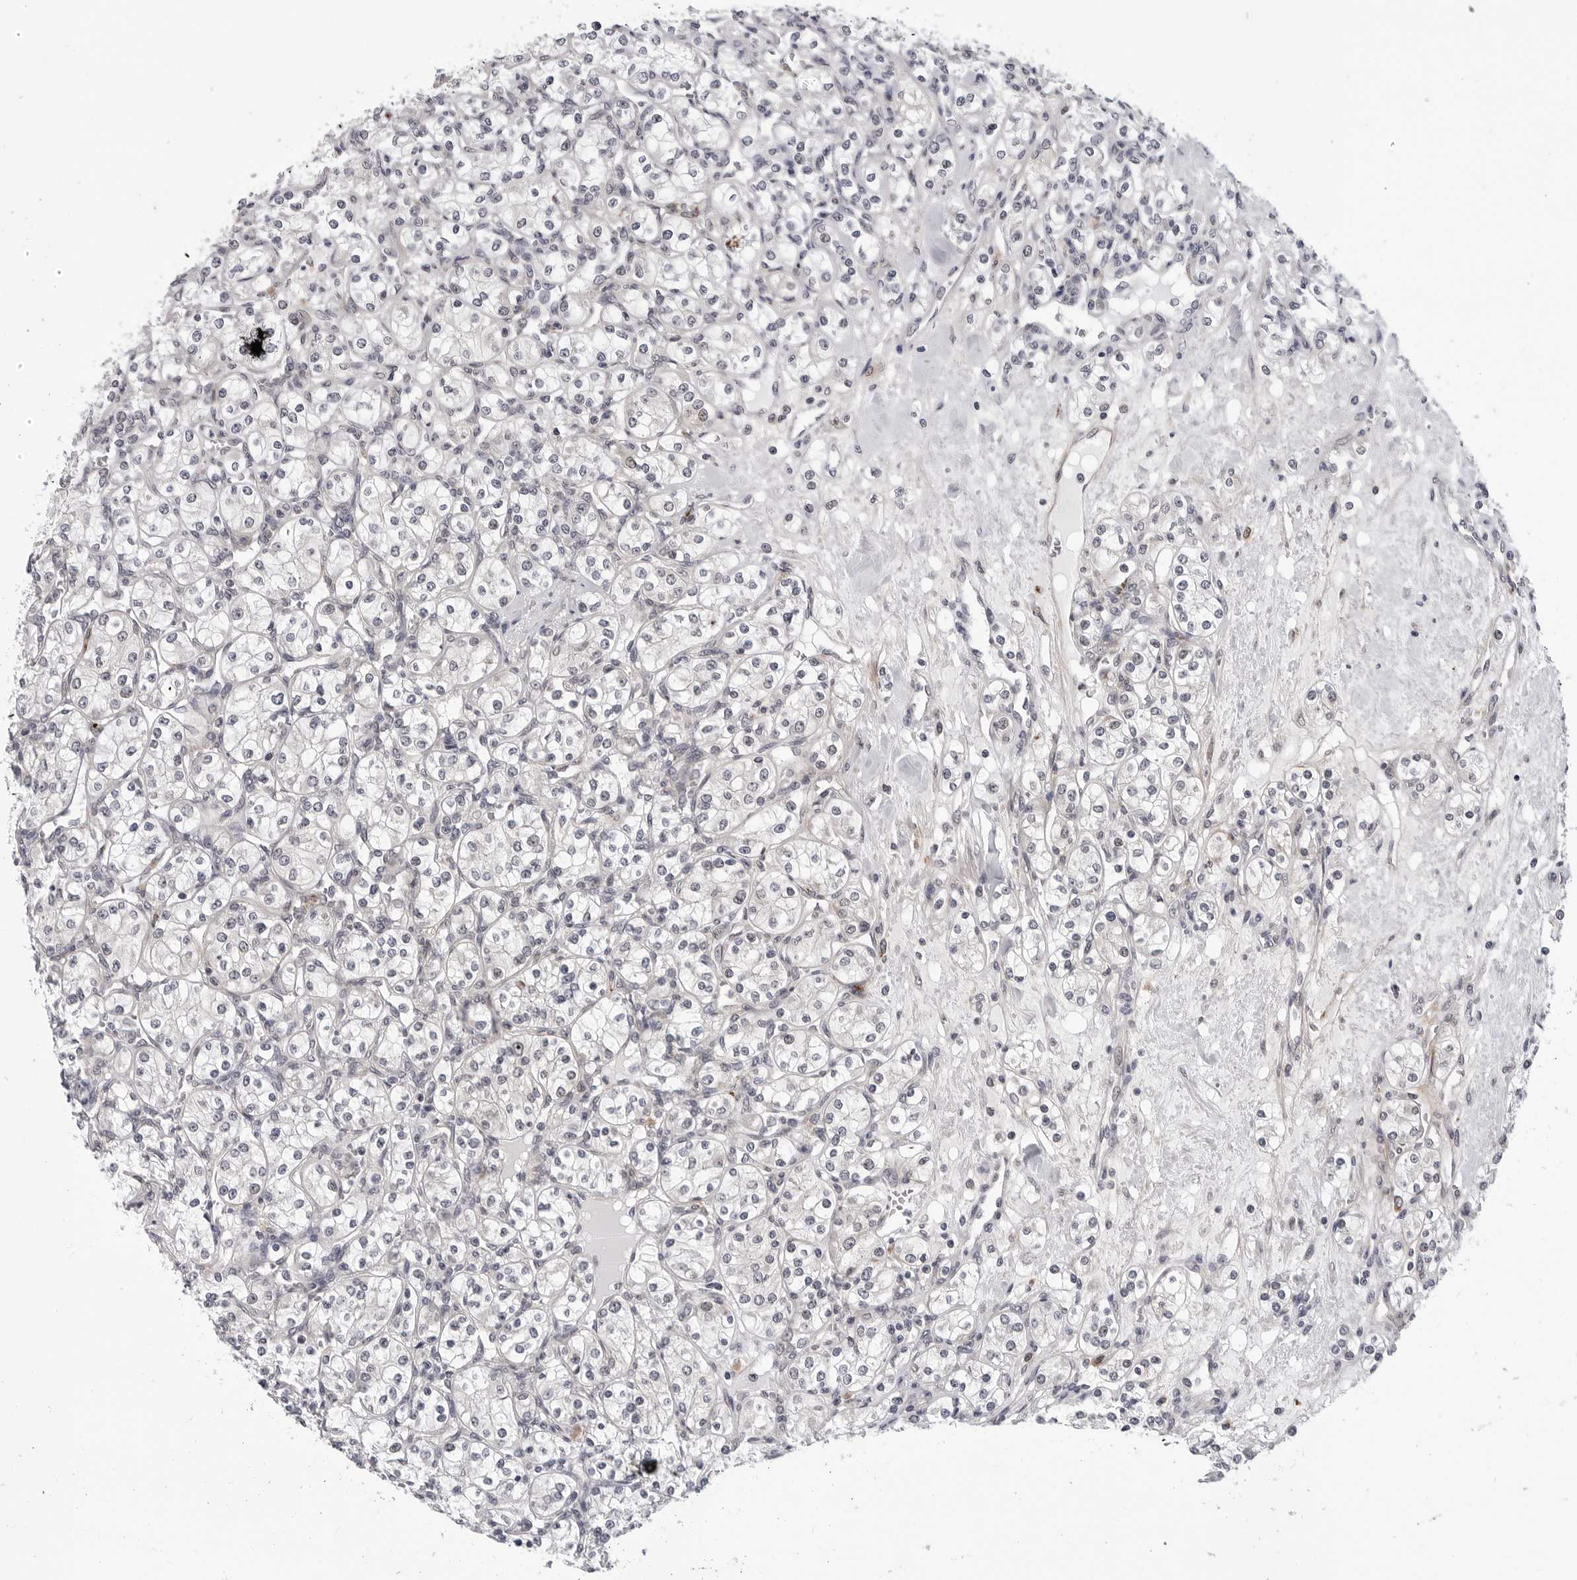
{"staining": {"intensity": "negative", "quantity": "none", "location": "none"}, "tissue": "renal cancer", "cell_type": "Tumor cells", "image_type": "cancer", "snomed": [{"axis": "morphology", "description": "Adenocarcinoma, NOS"}, {"axis": "topography", "description": "Kidney"}], "caption": "Tumor cells show no significant positivity in renal cancer.", "gene": "KIAA1614", "patient": {"sex": "male", "age": 77}}